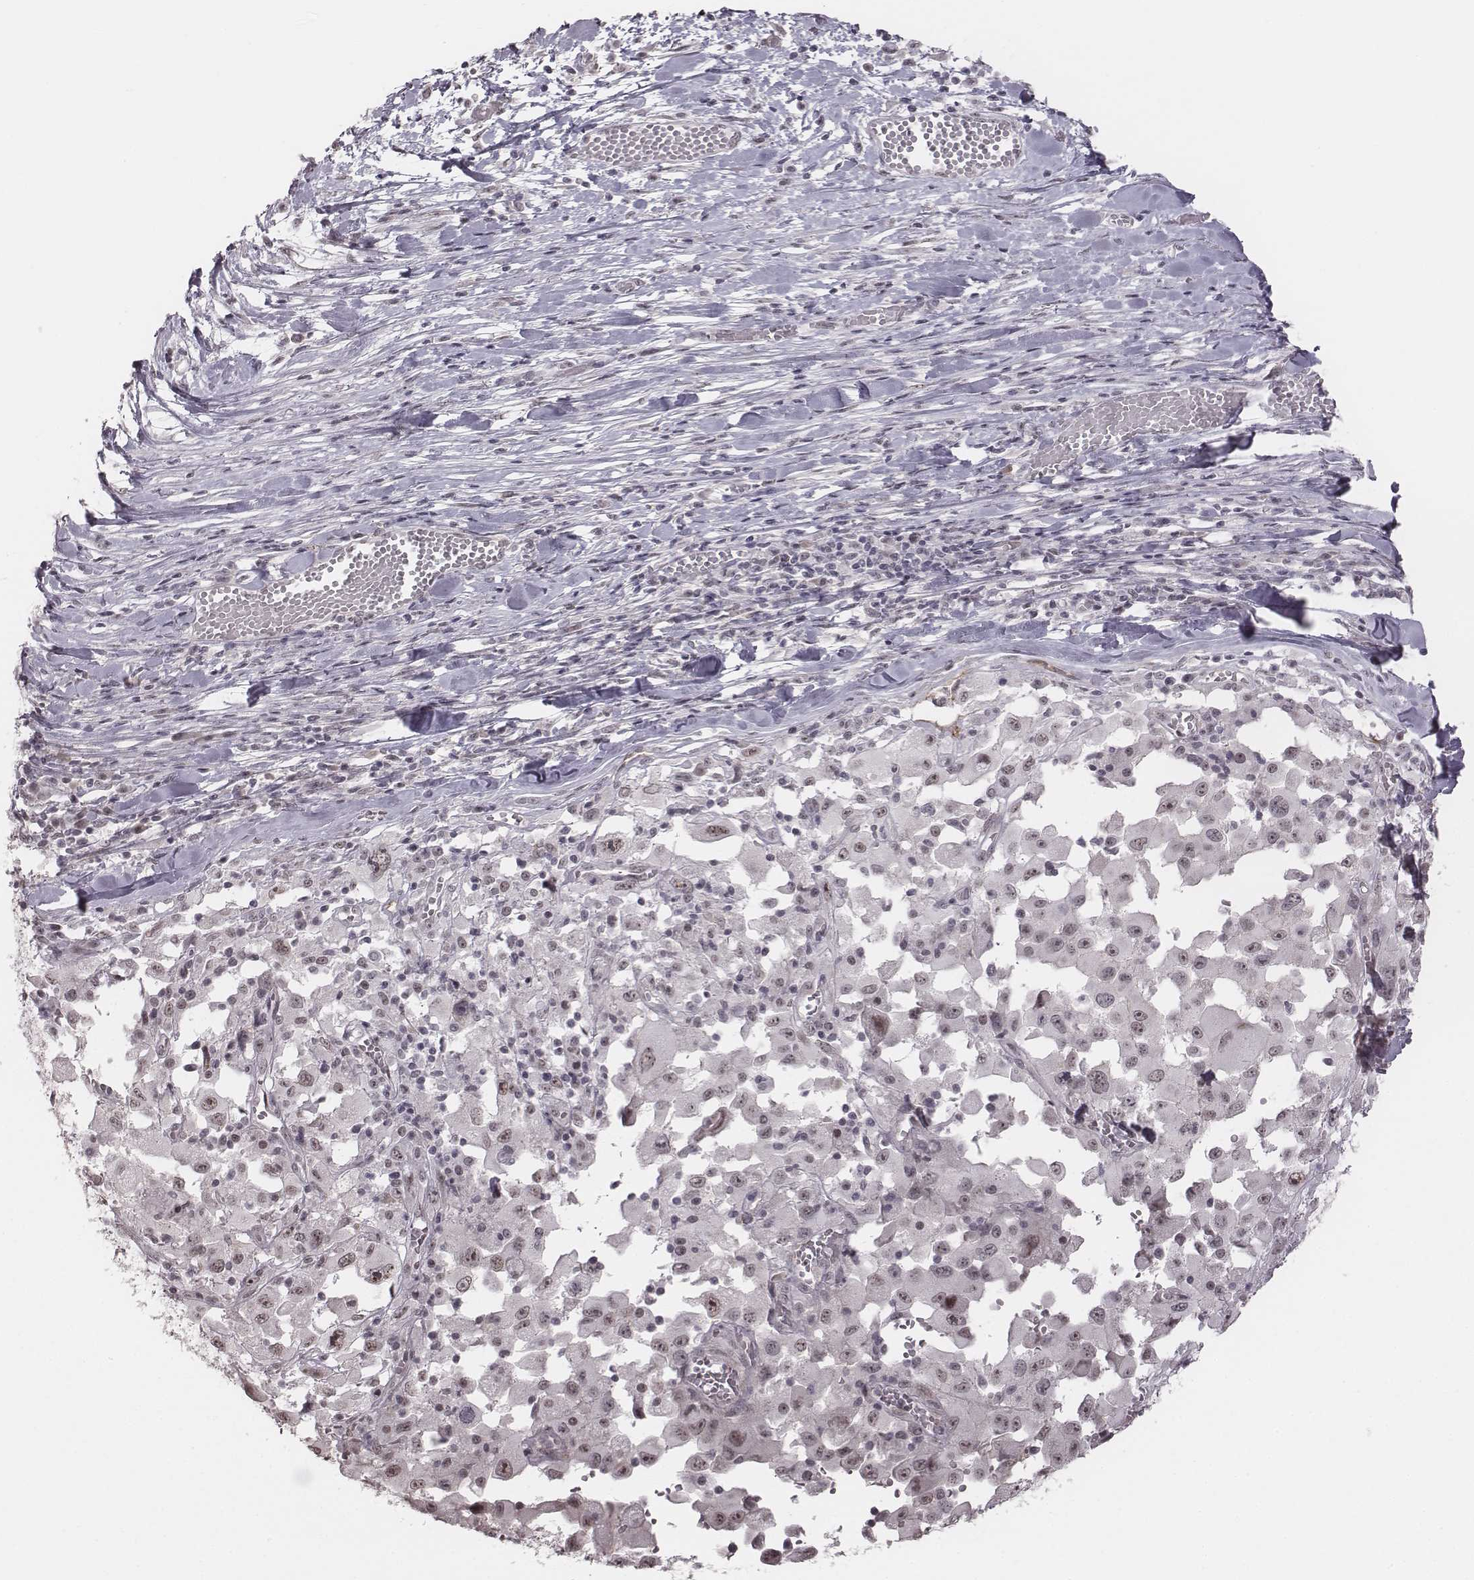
{"staining": {"intensity": "negative", "quantity": "none", "location": "none"}, "tissue": "melanoma", "cell_type": "Tumor cells", "image_type": "cancer", "snomed": [{"axis": "morphology", "description": "Malignant melanoma, Metastatic site"}, {"axis": "topography", "description": "Lymph node"}], "caption": "This micrograph is of melanoma stained with IHC to label a protein in brown with the nuclei are counter-stained blue. There is no positivity in tumor cells.", "gene": "RPGRIP1", "patient": {"sex": "male", "age": 50}}